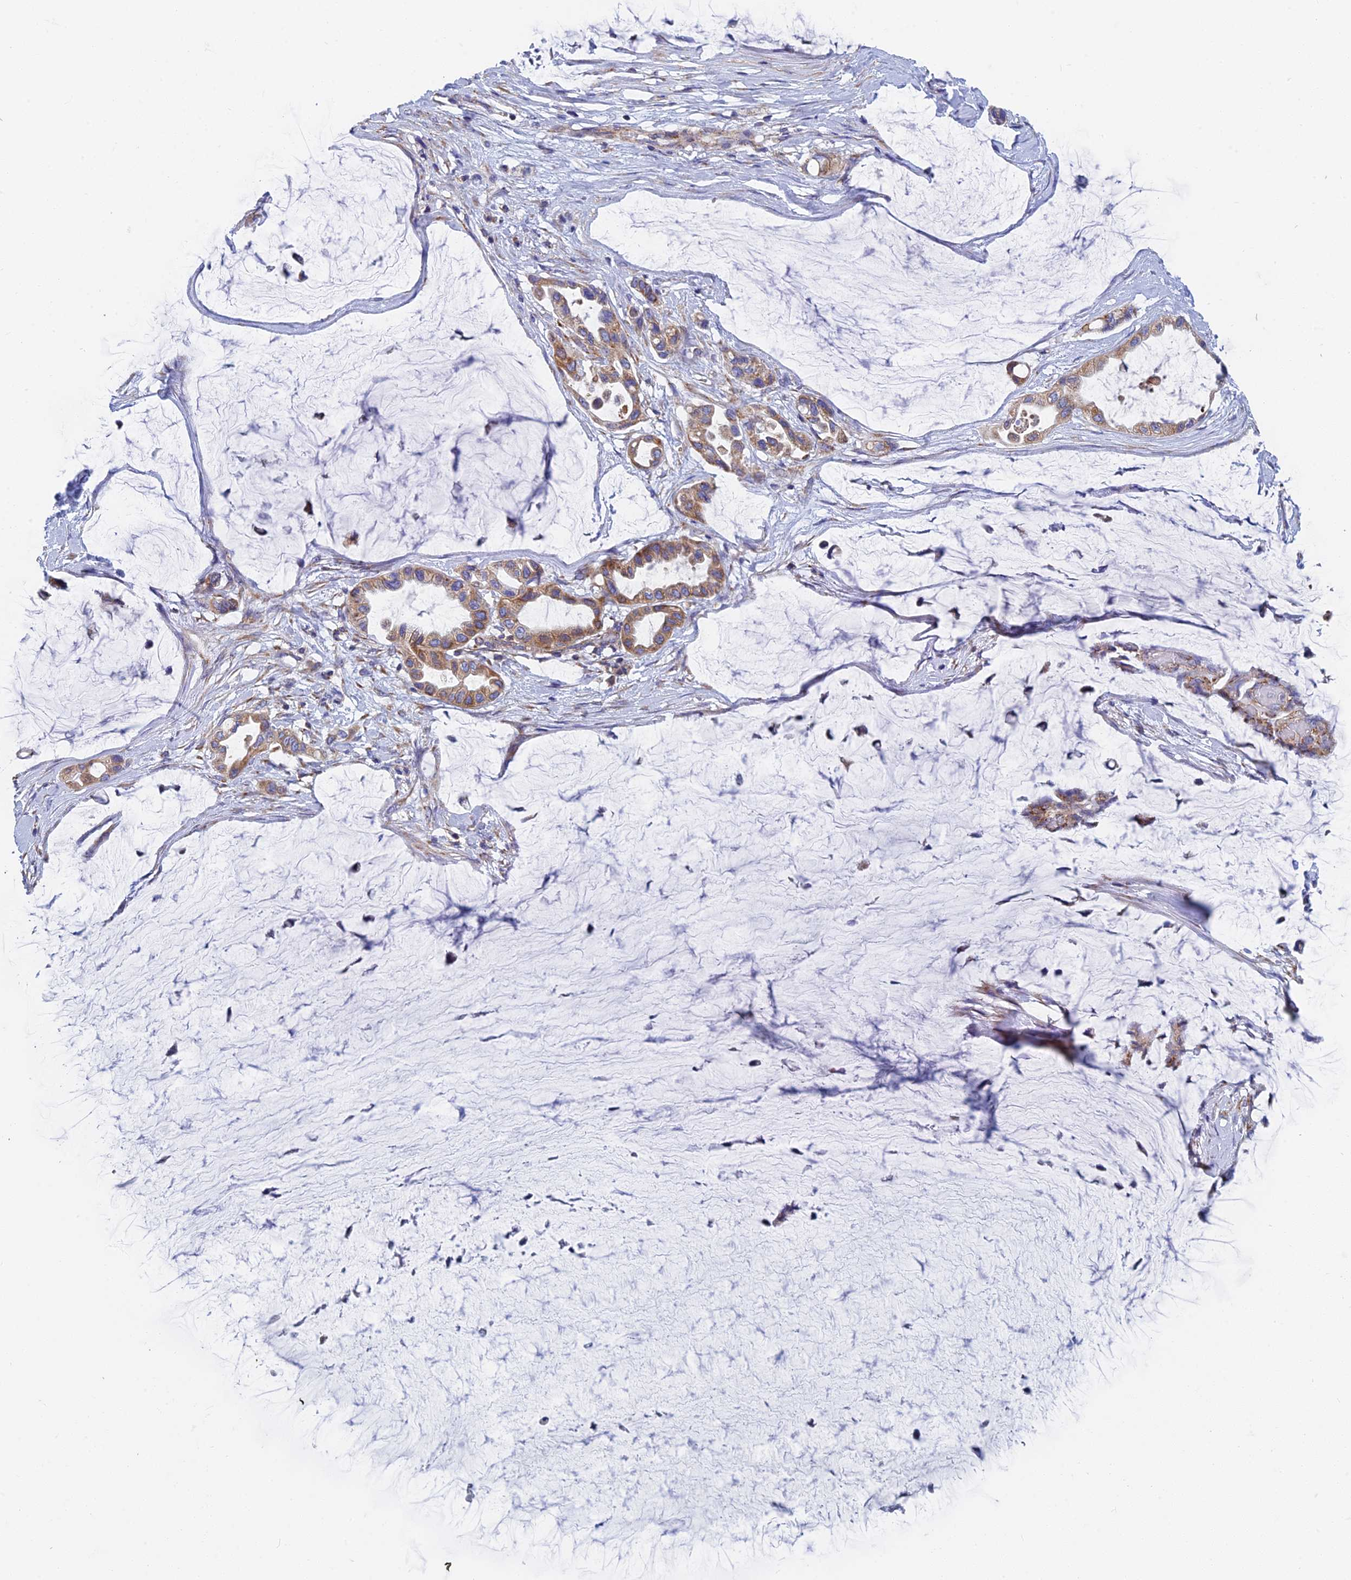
{"staining": {"intensity": "moderate", "quantity": ">75%", "location": "cytoplasmic/membranous"}, "tissue": "ovarian cancer", "cell_type": "Tumor cells", "image_type": "cancer", "snomed": [{"axis": "morphology", "description": "Cystadenocarcinoma, mucinous, NOS"}, {"axis": "topography", "description": "Ovary"}], "caption": "Tumor cells reveal medium levels of moderate cytoplasmic/membranous staining in about >75% of cells in human ovarian cancer.", "gene": "MRPS9", "patient": {"sex": "female", "age": 39}}